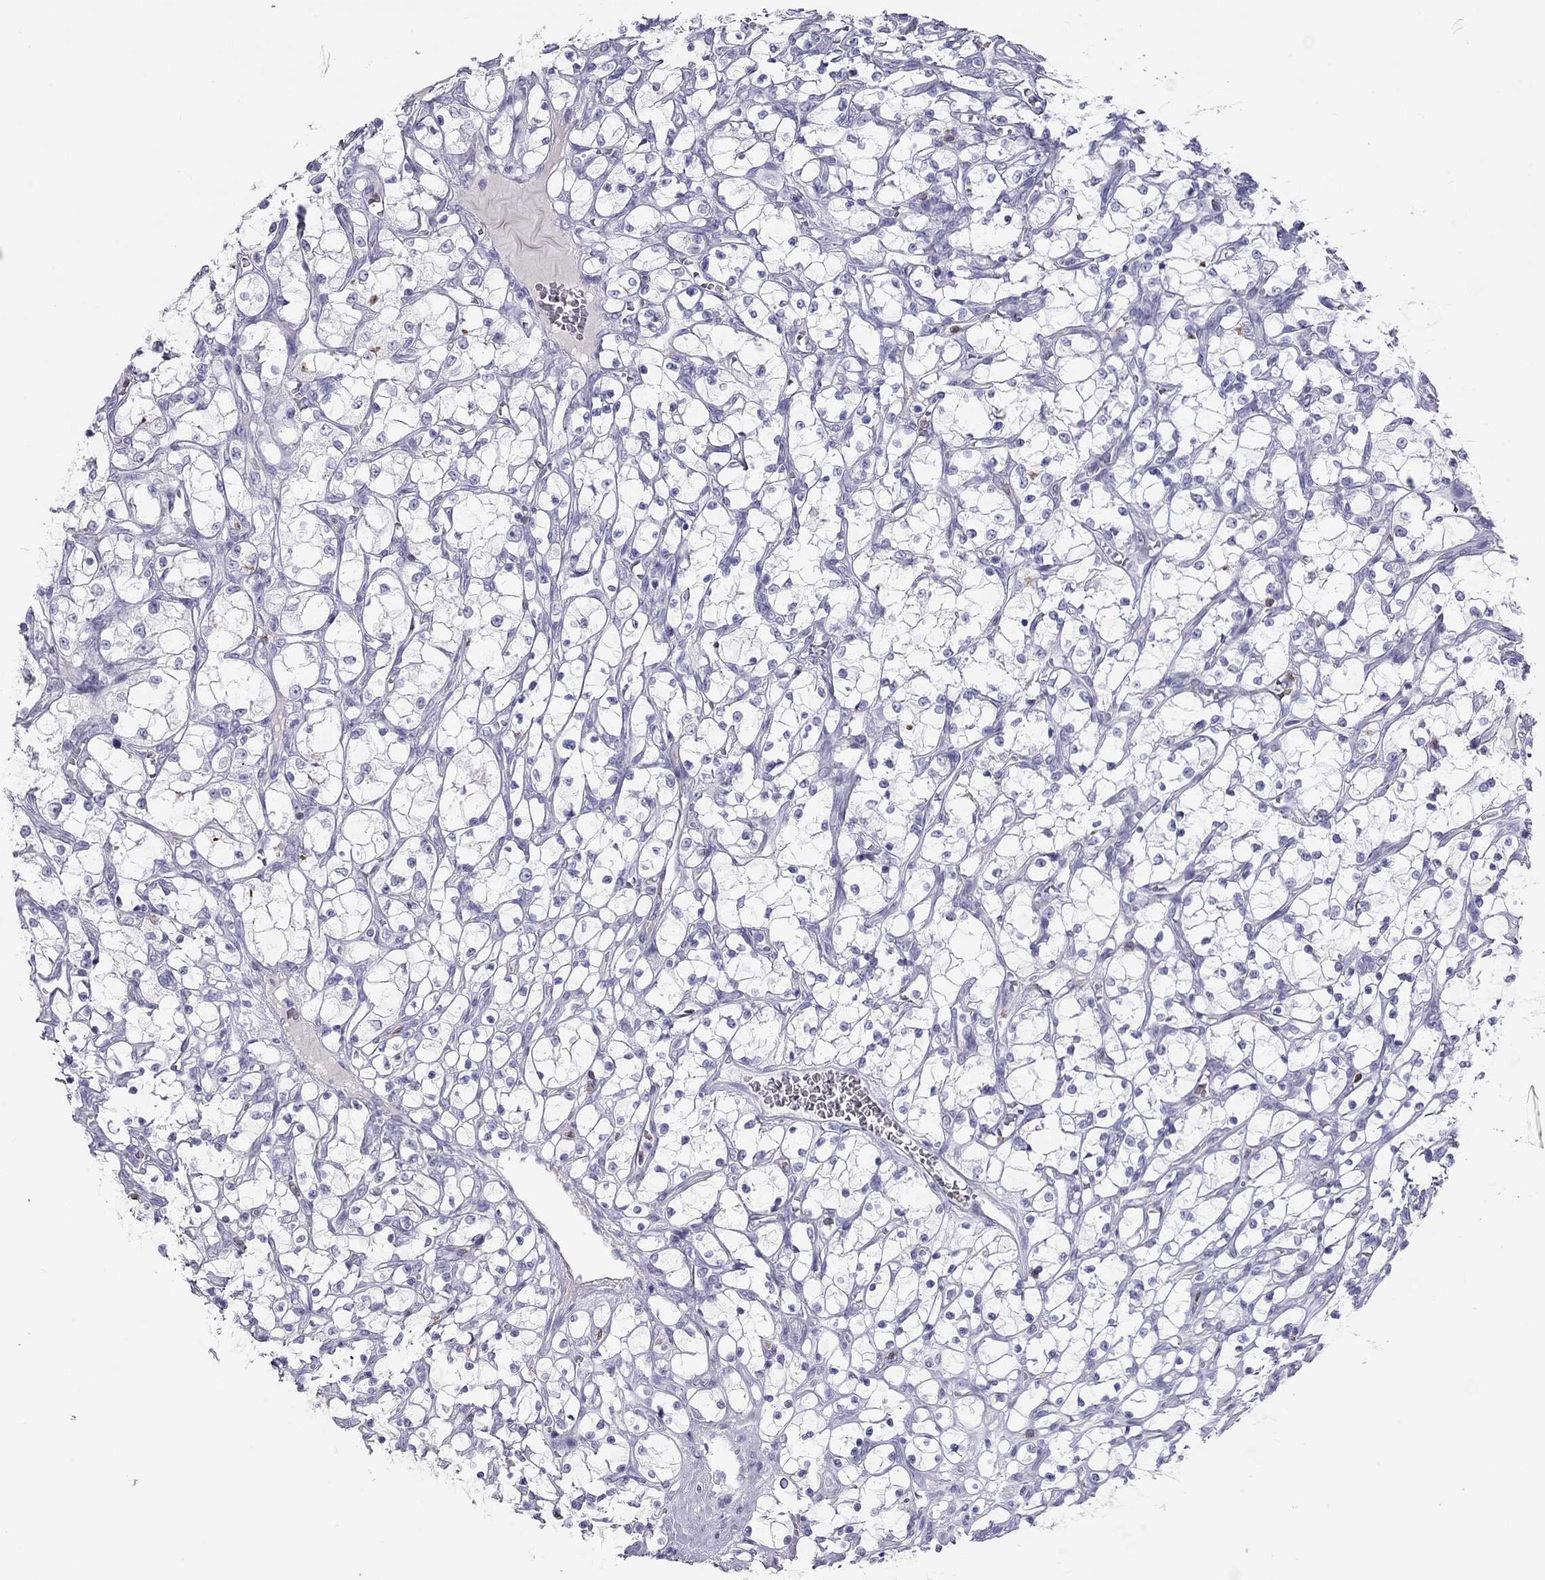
{"staining": {"intensity": "negative", "quantity": "none", "location": "none"}, "tissue": "renal cancer", "cell_type": "Tumor cells", "image_type": "cancer", "snomed": [{"axis": "morphology", "description": "Adenocarcinoma, NOS"}, {"axis": "topography", "description": "Kidney"}], "caption": "This is an immunohistochemistry (IHC) image of human adenocarcinoma (renal). There is no staining in tumor cells.", "gene": "SH2D2A", "patient": {"sex": "female", "age": 69}}